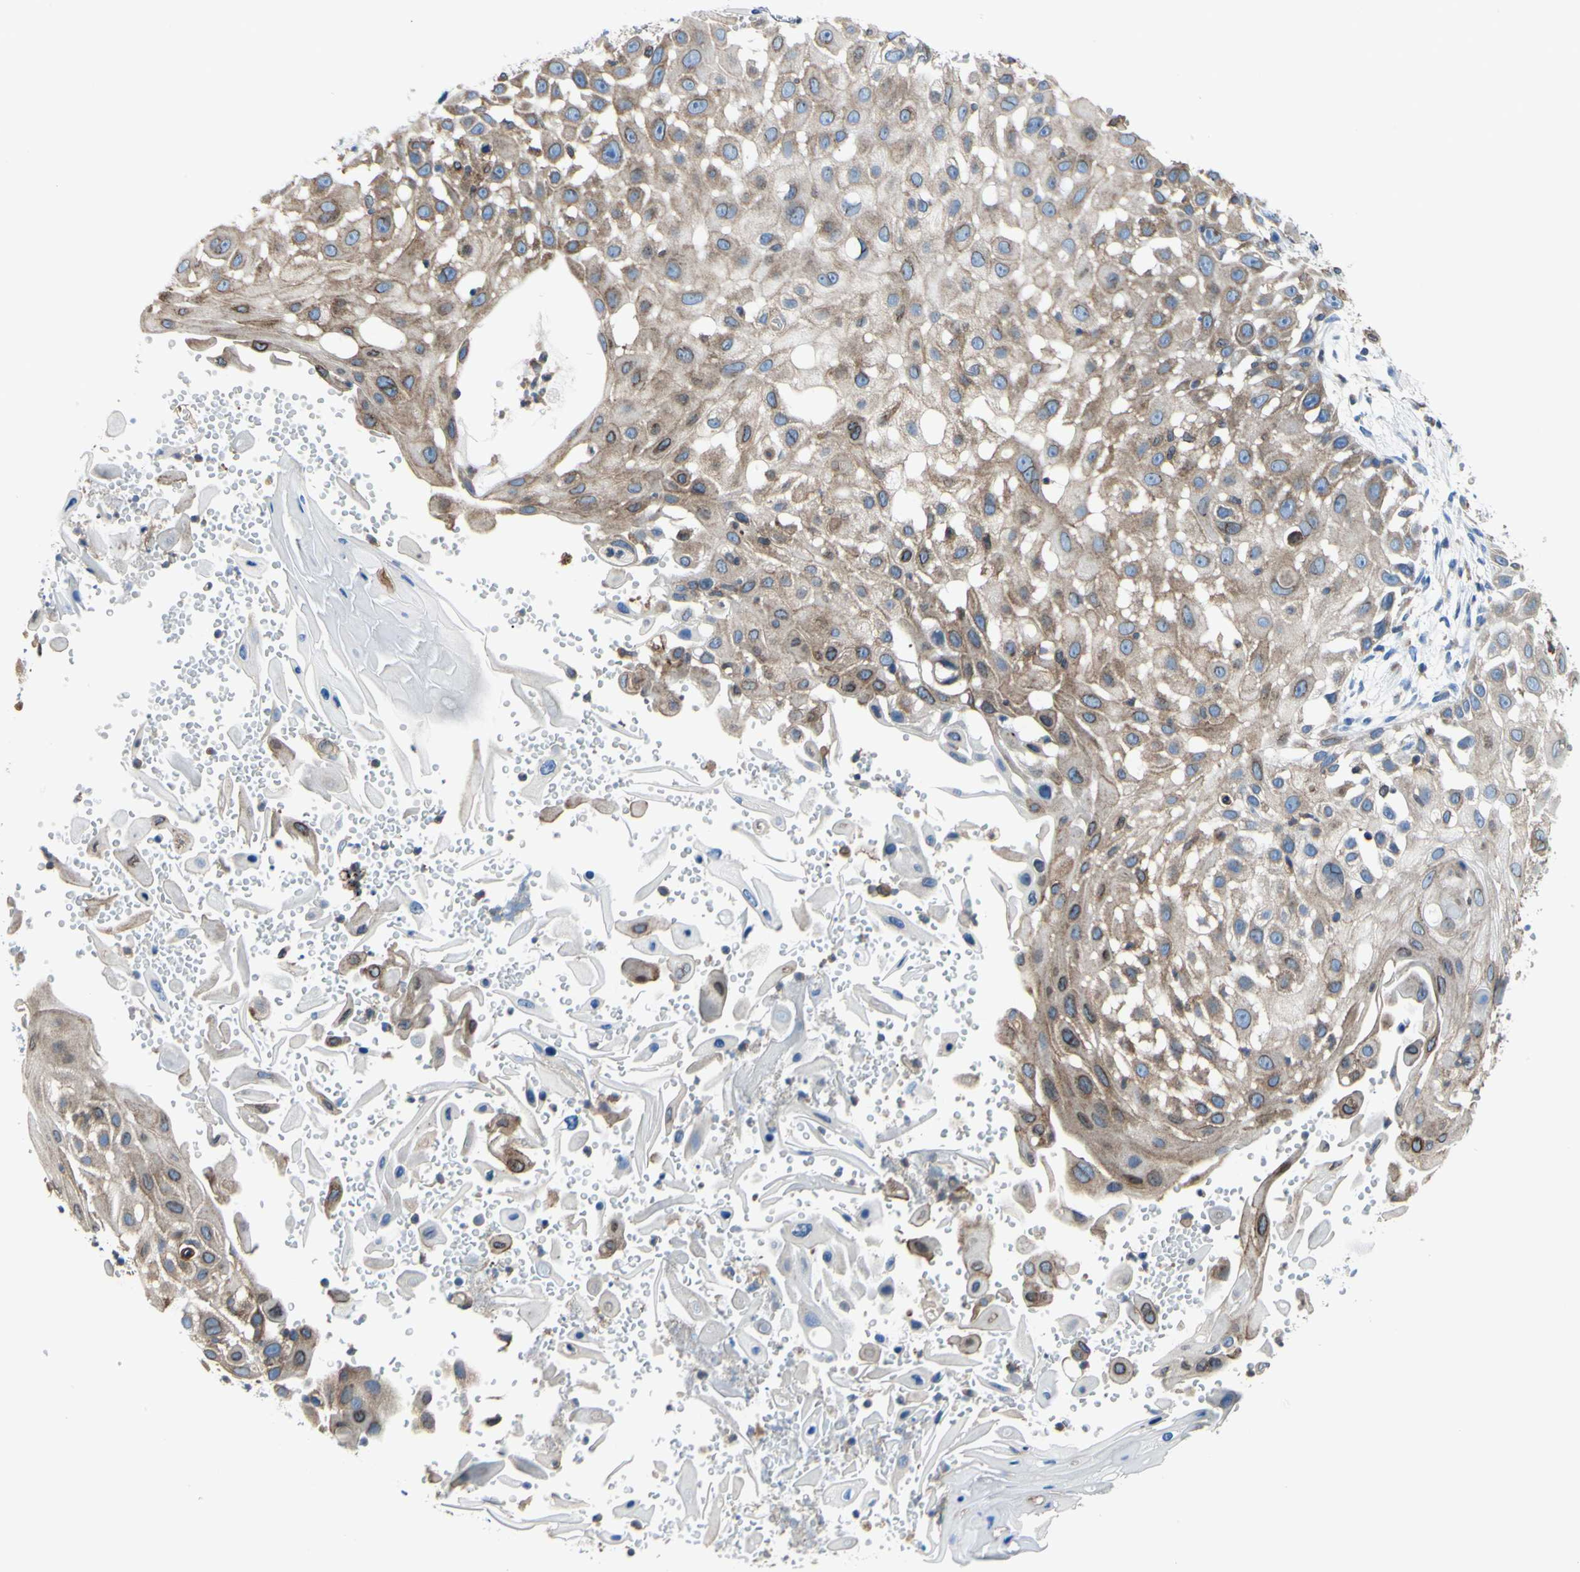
{"staining": {"intensity": "moderate", "quantity": ">75%", "location": "cytoplasmic/membranous"}, "tissue": "skin cancer", "cell_type": "Tumor cells", "image_type": "cancer", "snomed": [{"axis": "morphology", "description": "Squamous cell carcinoma, NOS"}, {"axis": "topography", "description": "Skin"}], "caption": "IHC staining of skin cancer, which exhibits medium levels of moderate cytoplasmic/membranous staining in about >75% of tumor cells indicating moderate cytoplasmic/membranous protein expression. The staining was performed using DAB (brown) for protein detection and nuclei were counterstained in hematoxylin (blue).", "gene": "MGST2", "patient": {"sex": "female", "age": 44}}